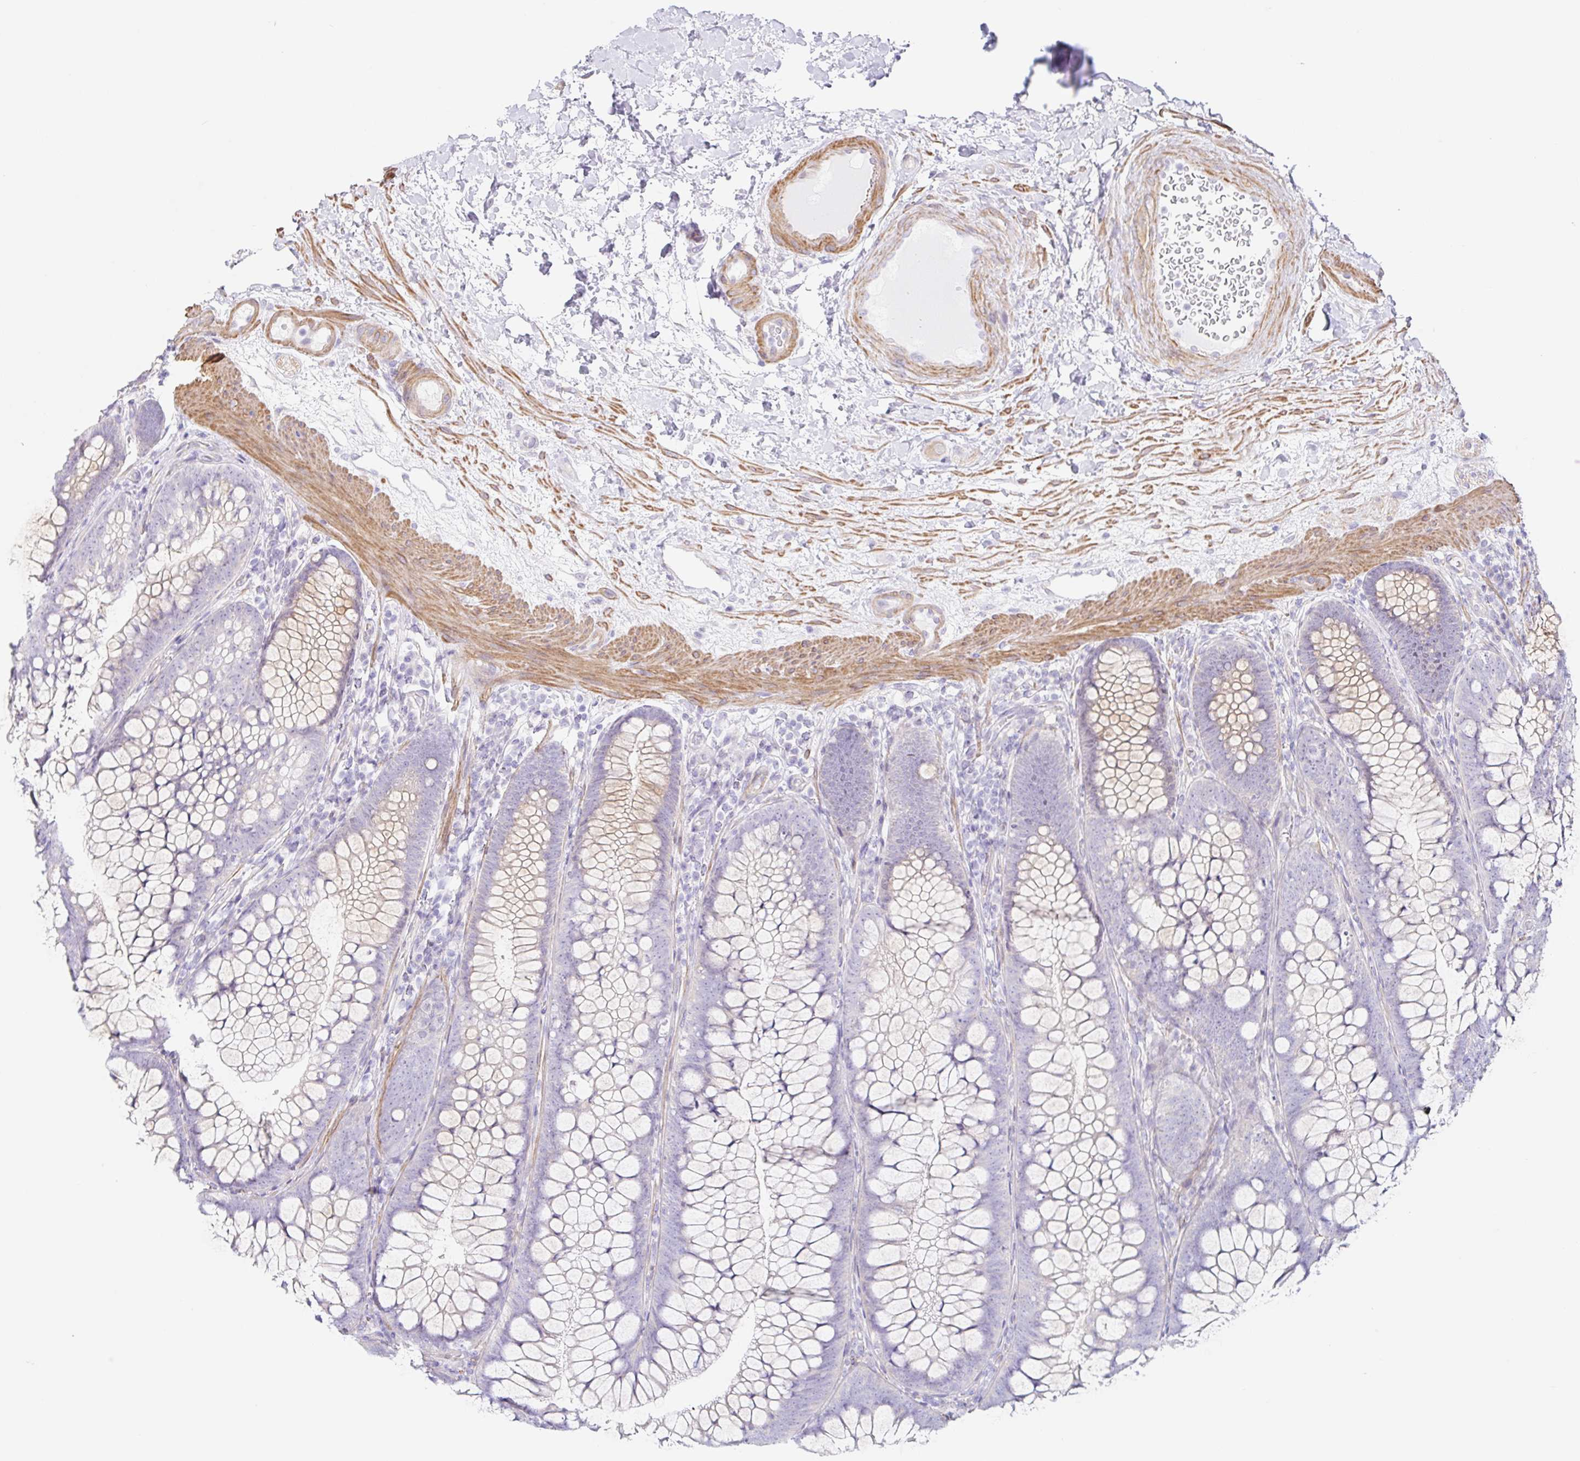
{"staining": {"intensity": "moderate", "quantity": "25%-75%", "location": "cytoplasmic/membranous"}, "tissue": "colon", "cell_type": "Endothelial cells", "image_type": "normal", "snomed": [{"axis": "morphology", "description": "Normal tissue, NOS"}, {"axis": "morphology", "description": "Adenoma, NOS"}, {"axis": "topography", "description": "Soft tissue"}, {"axis": "topography", "description": "Colon"}], "caption": "A medium amount of moderate cytoplasmic/membranous staining is identified in about 25%-75% of endothelial cells in normal colon. (DAB (3,3'-diaminobenzidine) IHC, brown staining for protein, blue staining for nuclei).", "gene": "DCAF17", "patient": {"sex": "male", "age": 47}}